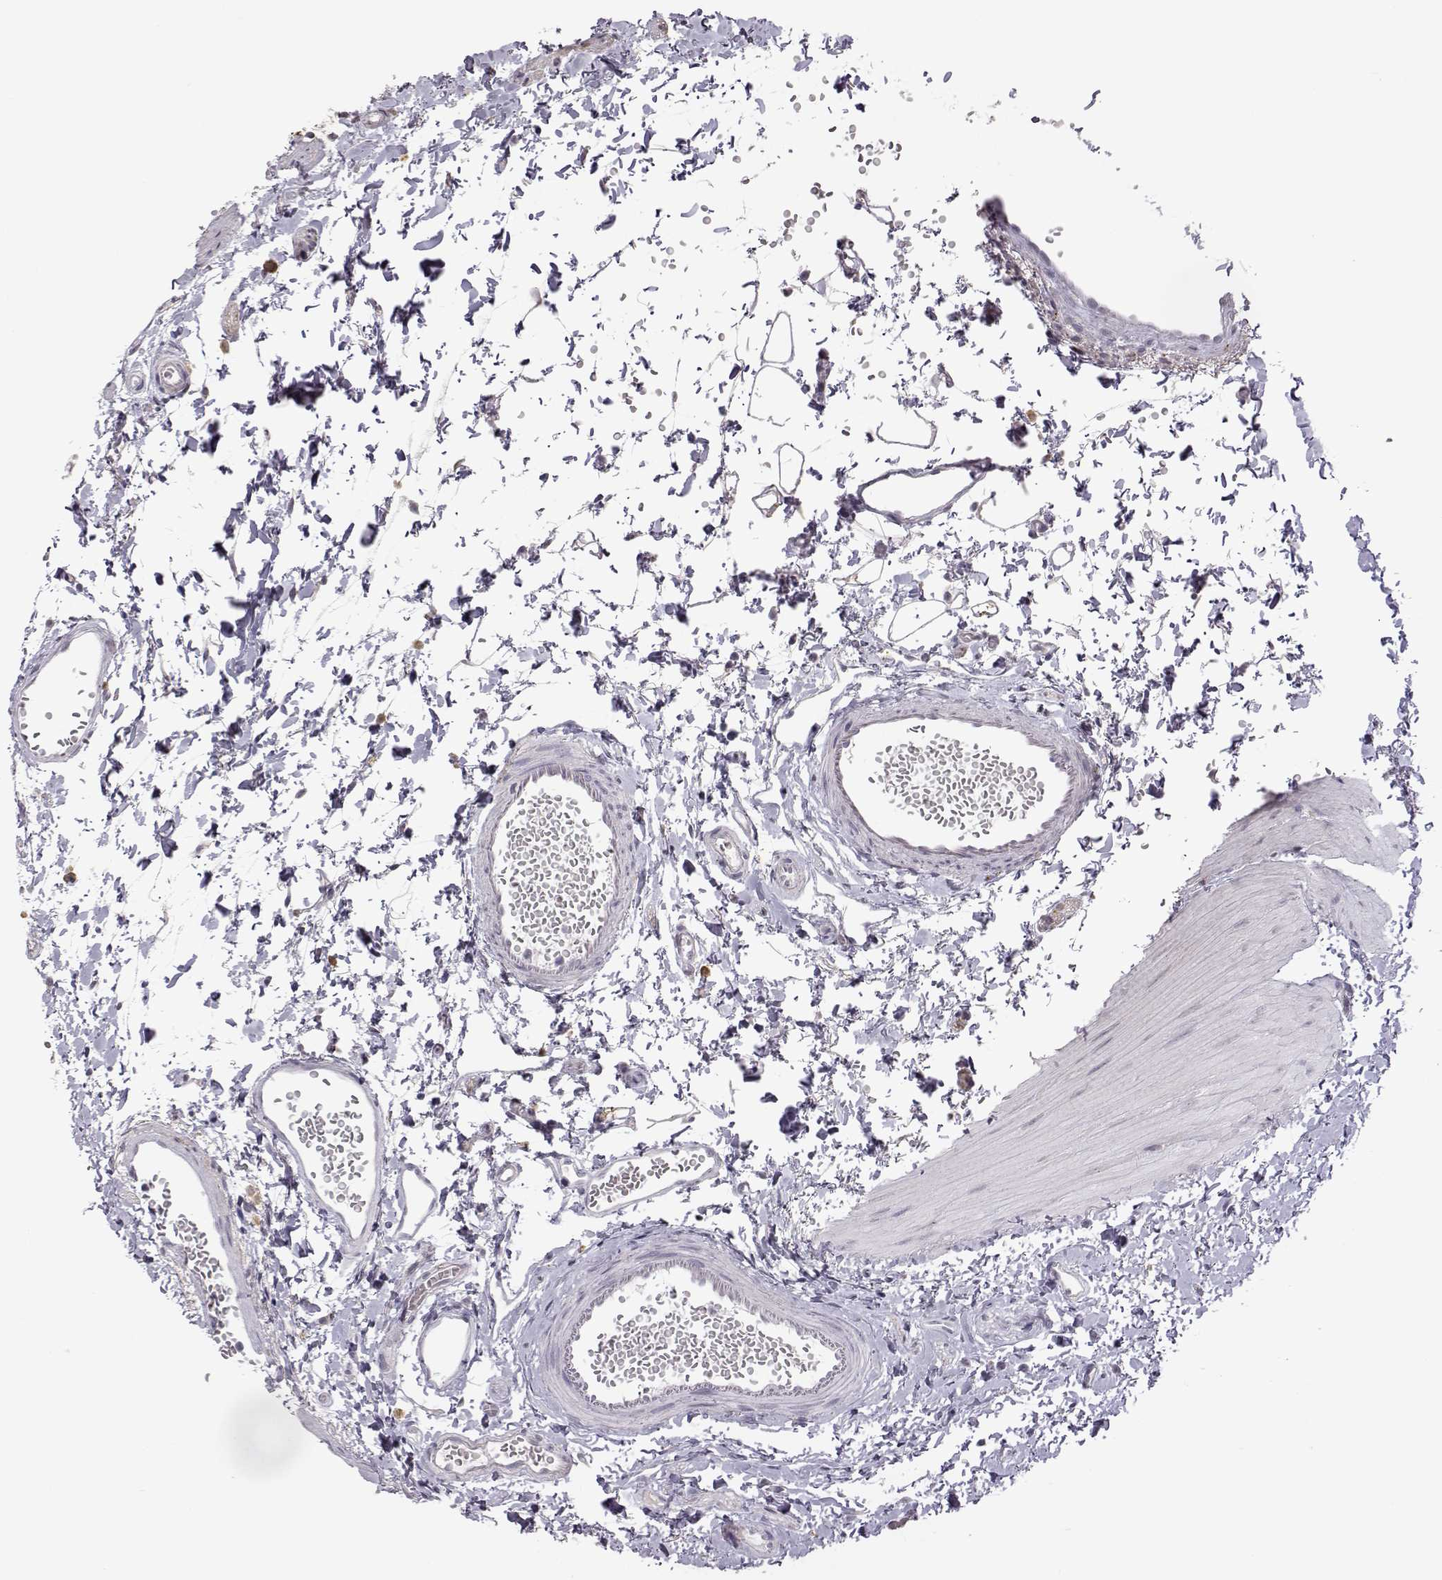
{"staining": {"intensity": "negative", "quantity": "none", "location": "none"}, "tissue": "rectum", "cell_type": "Glandular cells", "image_type": "normal", "snomed": [{"axis": "morphology", "description": "Normal tissue, NOS"}, {"axis": "topography", "description": "Rectum"}], "caption": "Immunohistochemistry (IHC) of benign human rectum exhibits no expression in glandular cells. Nuclei are stained in blue.", "gene": "VGF", "patient": {"sex": "male", "age": 57}}